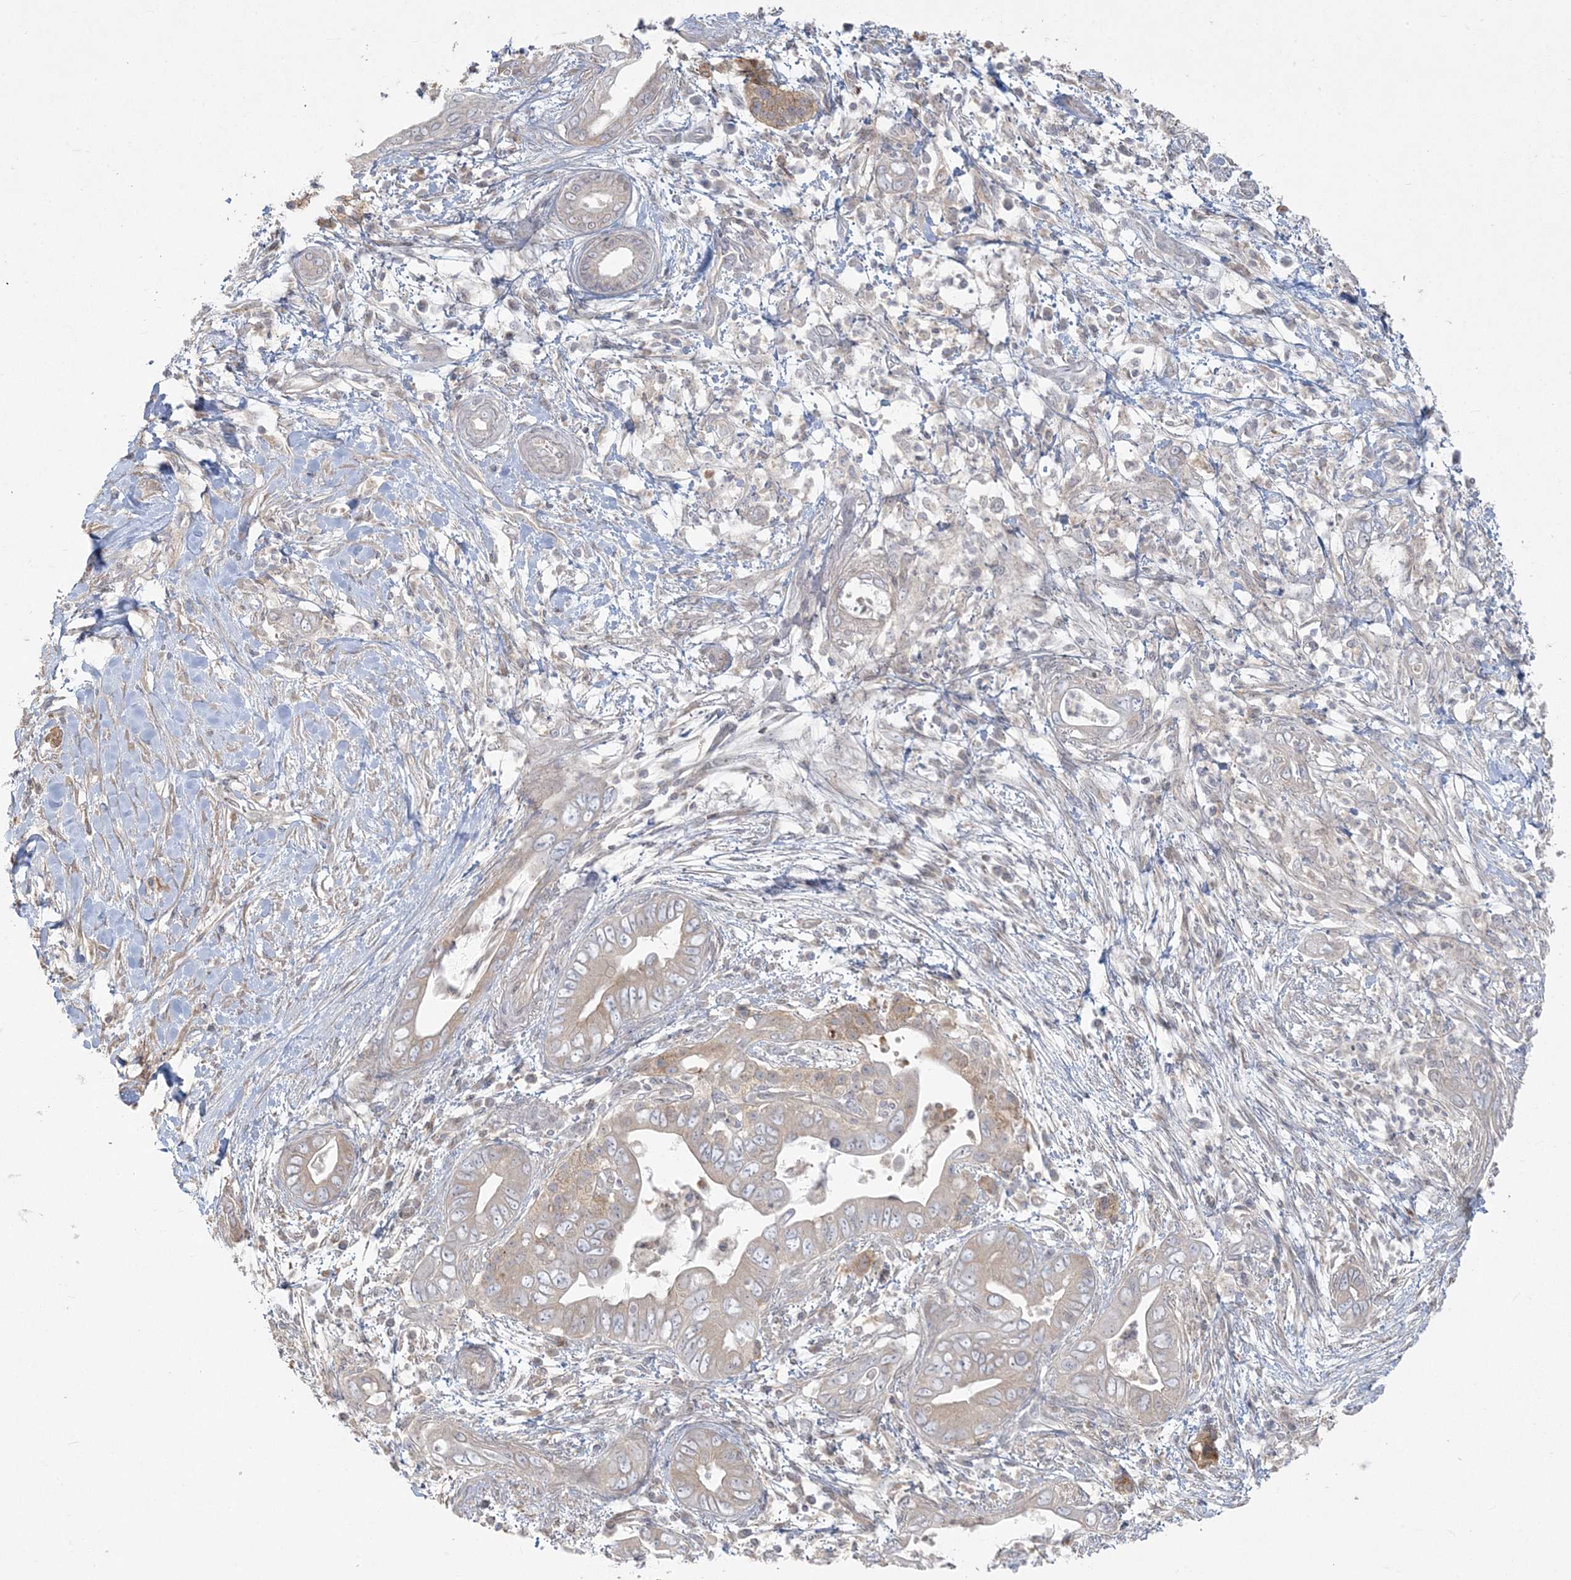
{"staining": {"intensity": "weak", "quantity": "<25%", "location": "cytoplasmic/membranous"}, "tissue": "pancreatic cancer", "cell_type": "Tumor cells", "image_type": "cancer", "snomed": [{"axis": "morphology", "description": "Adenocarcinoma, NOS"}, {"axis": "topography", "description": "Pancreas"}], "caption": "IHC of human adenocarcinoma (pancreatic) shows no expression in tumor cells.", "gene": "ZC3H6", "patient": {"sex": "male", "age": 75}}